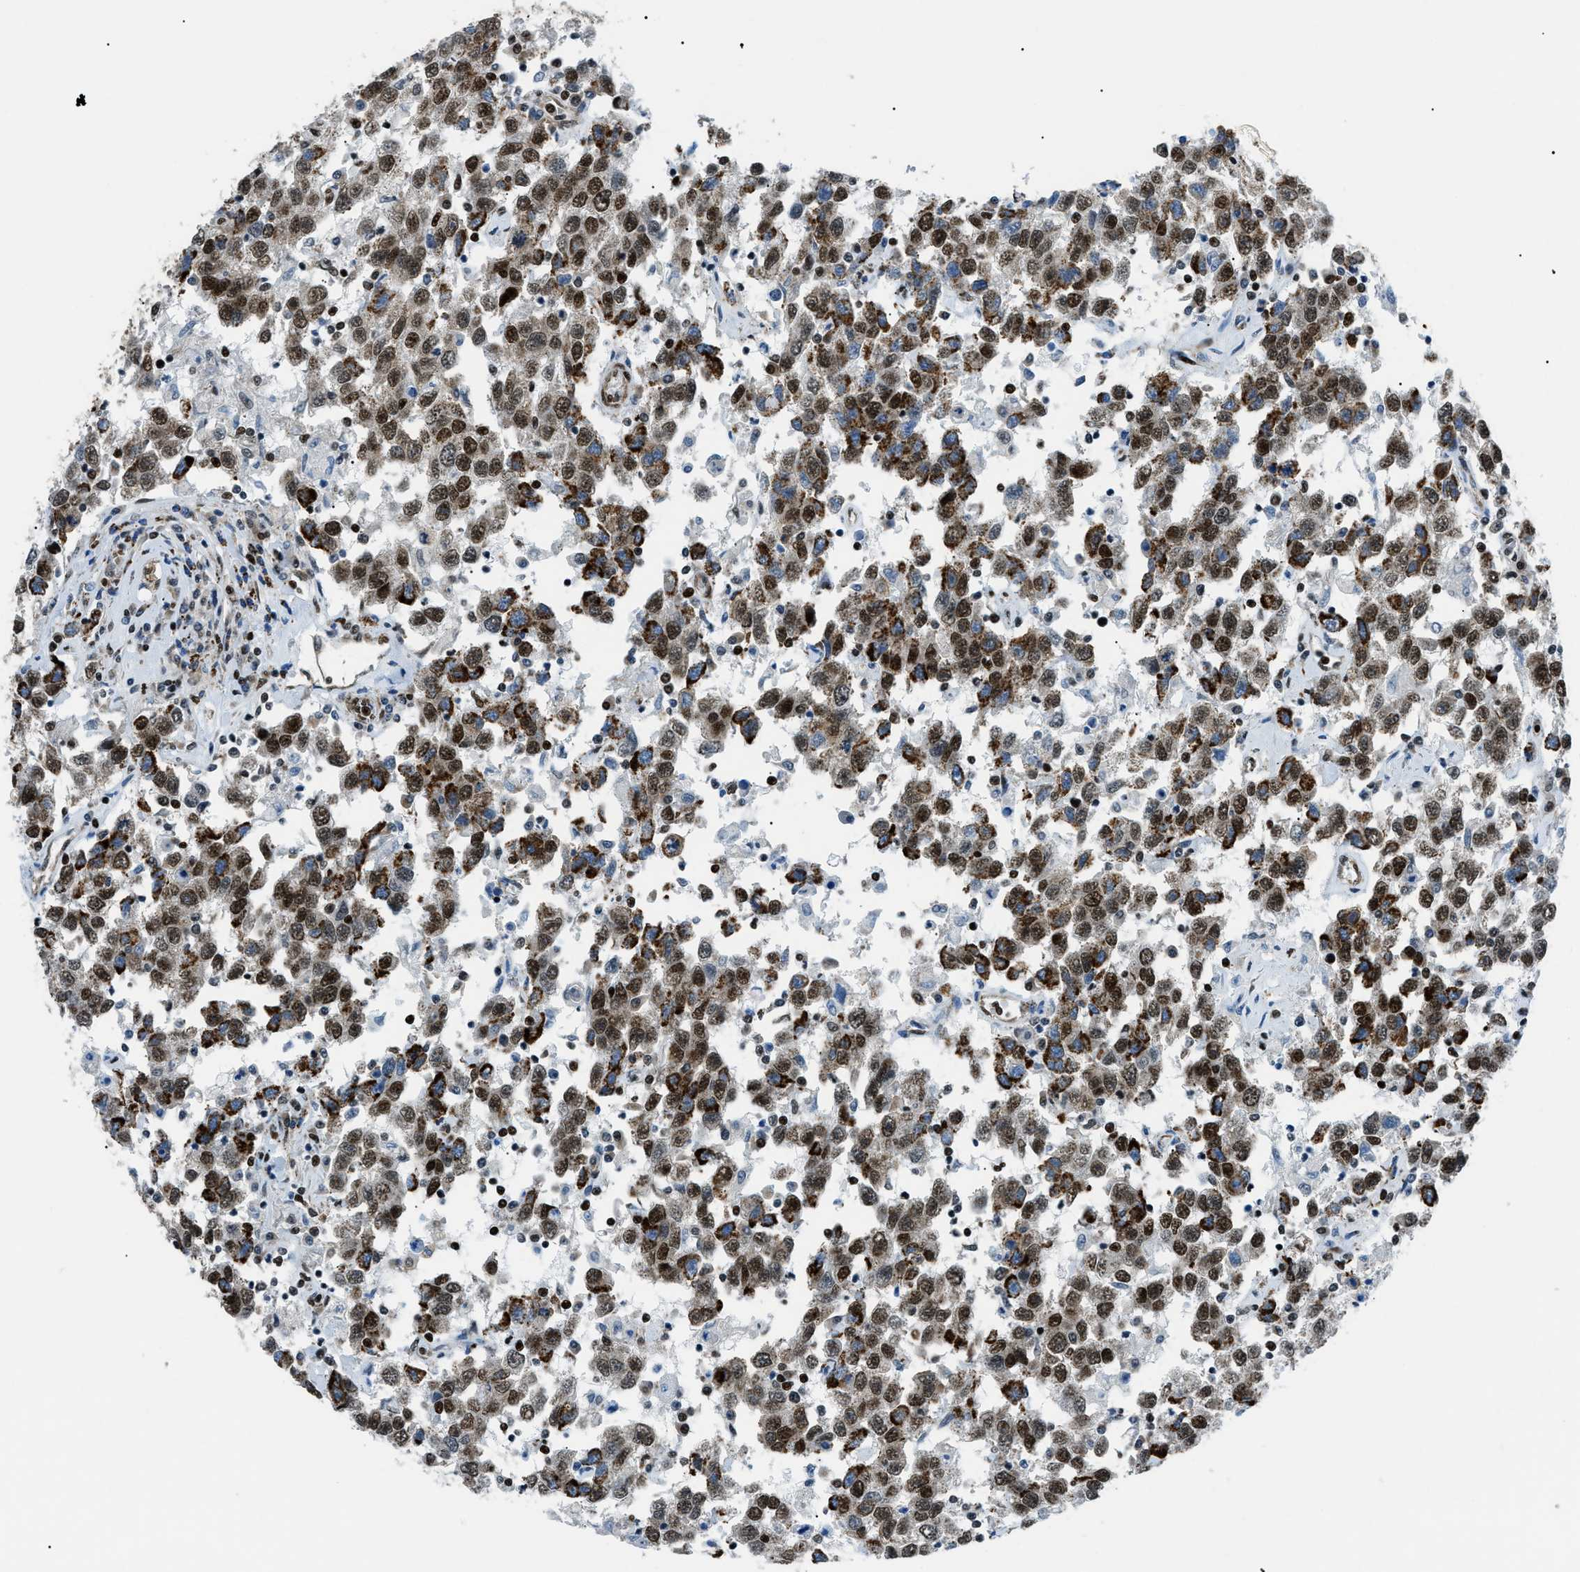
{"staining": {"intensity": "strong", "quantity": "25%-75%", "location": "nuclear"}, "tissue": "testis cancer", "cell_type": "Tumor cells", "image_type": "cancer", "snomed": [{"axis": "morphology", "description": "Seminoma, NOS"}, {"axis": "topography", "description": "Testis"}], "caption": "Immunohistochemistry of human testis seminoma displays high levels of strong nuclear staining in about 25%-75% of tumor cells.", "gene": "HNRNPK", "patient": {"sex": "male", "age": 41}}